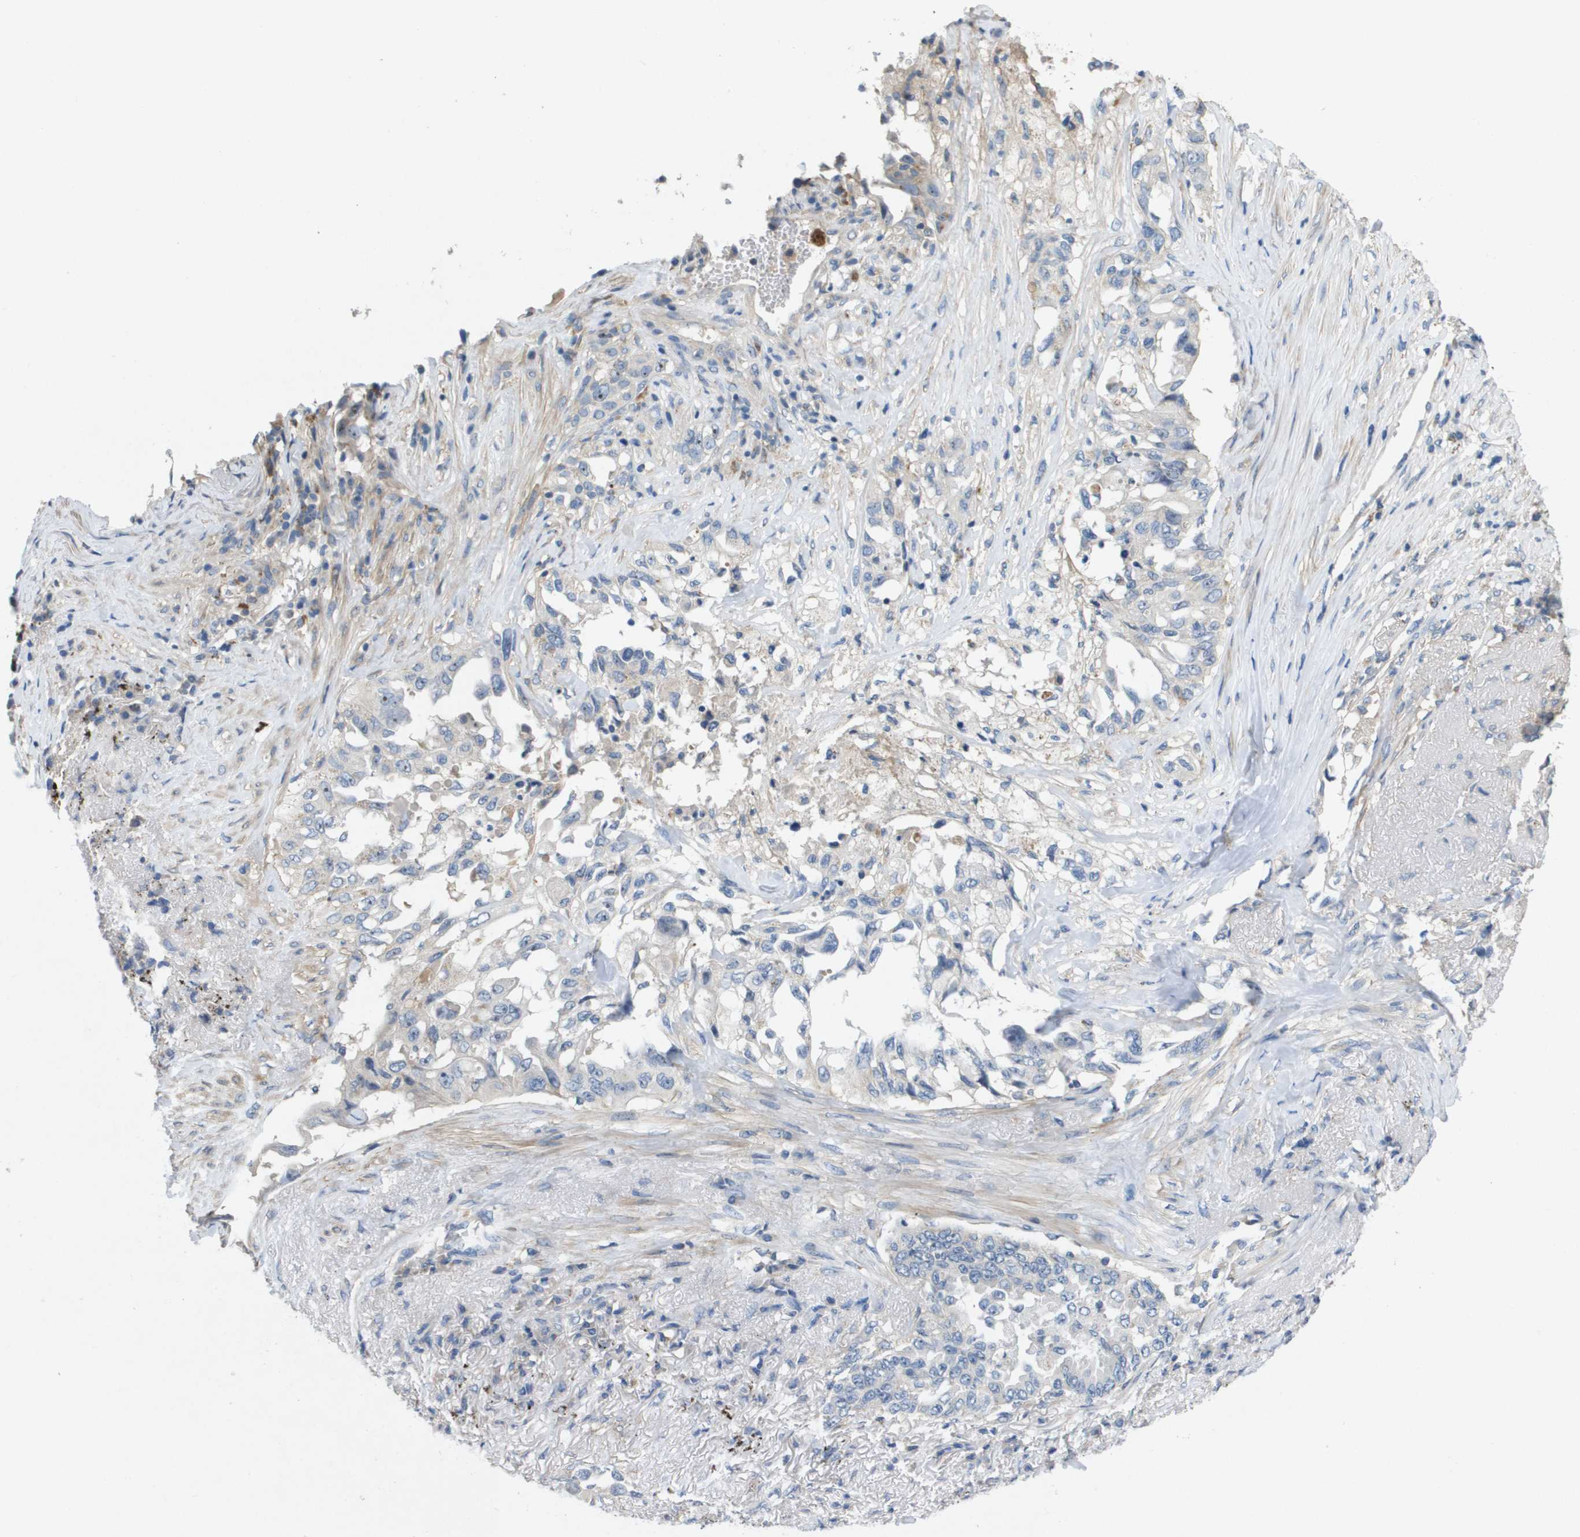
{"staining": {"intensity": "weak", "quantity": "<25%", "location": "cytoplasmic/membranous"}, "tissue": "lung cancer", "cell_type": "Tumor cells", "image_type": "cancer", "snomed": [{"axis": "morphology", "description": "Adenocarcinoma, NOS"}, {"axis": "topography", "description": "Lung"}], "caption": "Immunohistochemical staining of lung cancer displays no significant positivity in tumor cells. (Stains: DAB immunohistochemistry (IHC) with hematoxylin counter stain, Microscopy: brightfield microscopy at high magnification).", "gene": "B3GNT5", "patient": {"sex": "female", "age": 51}}